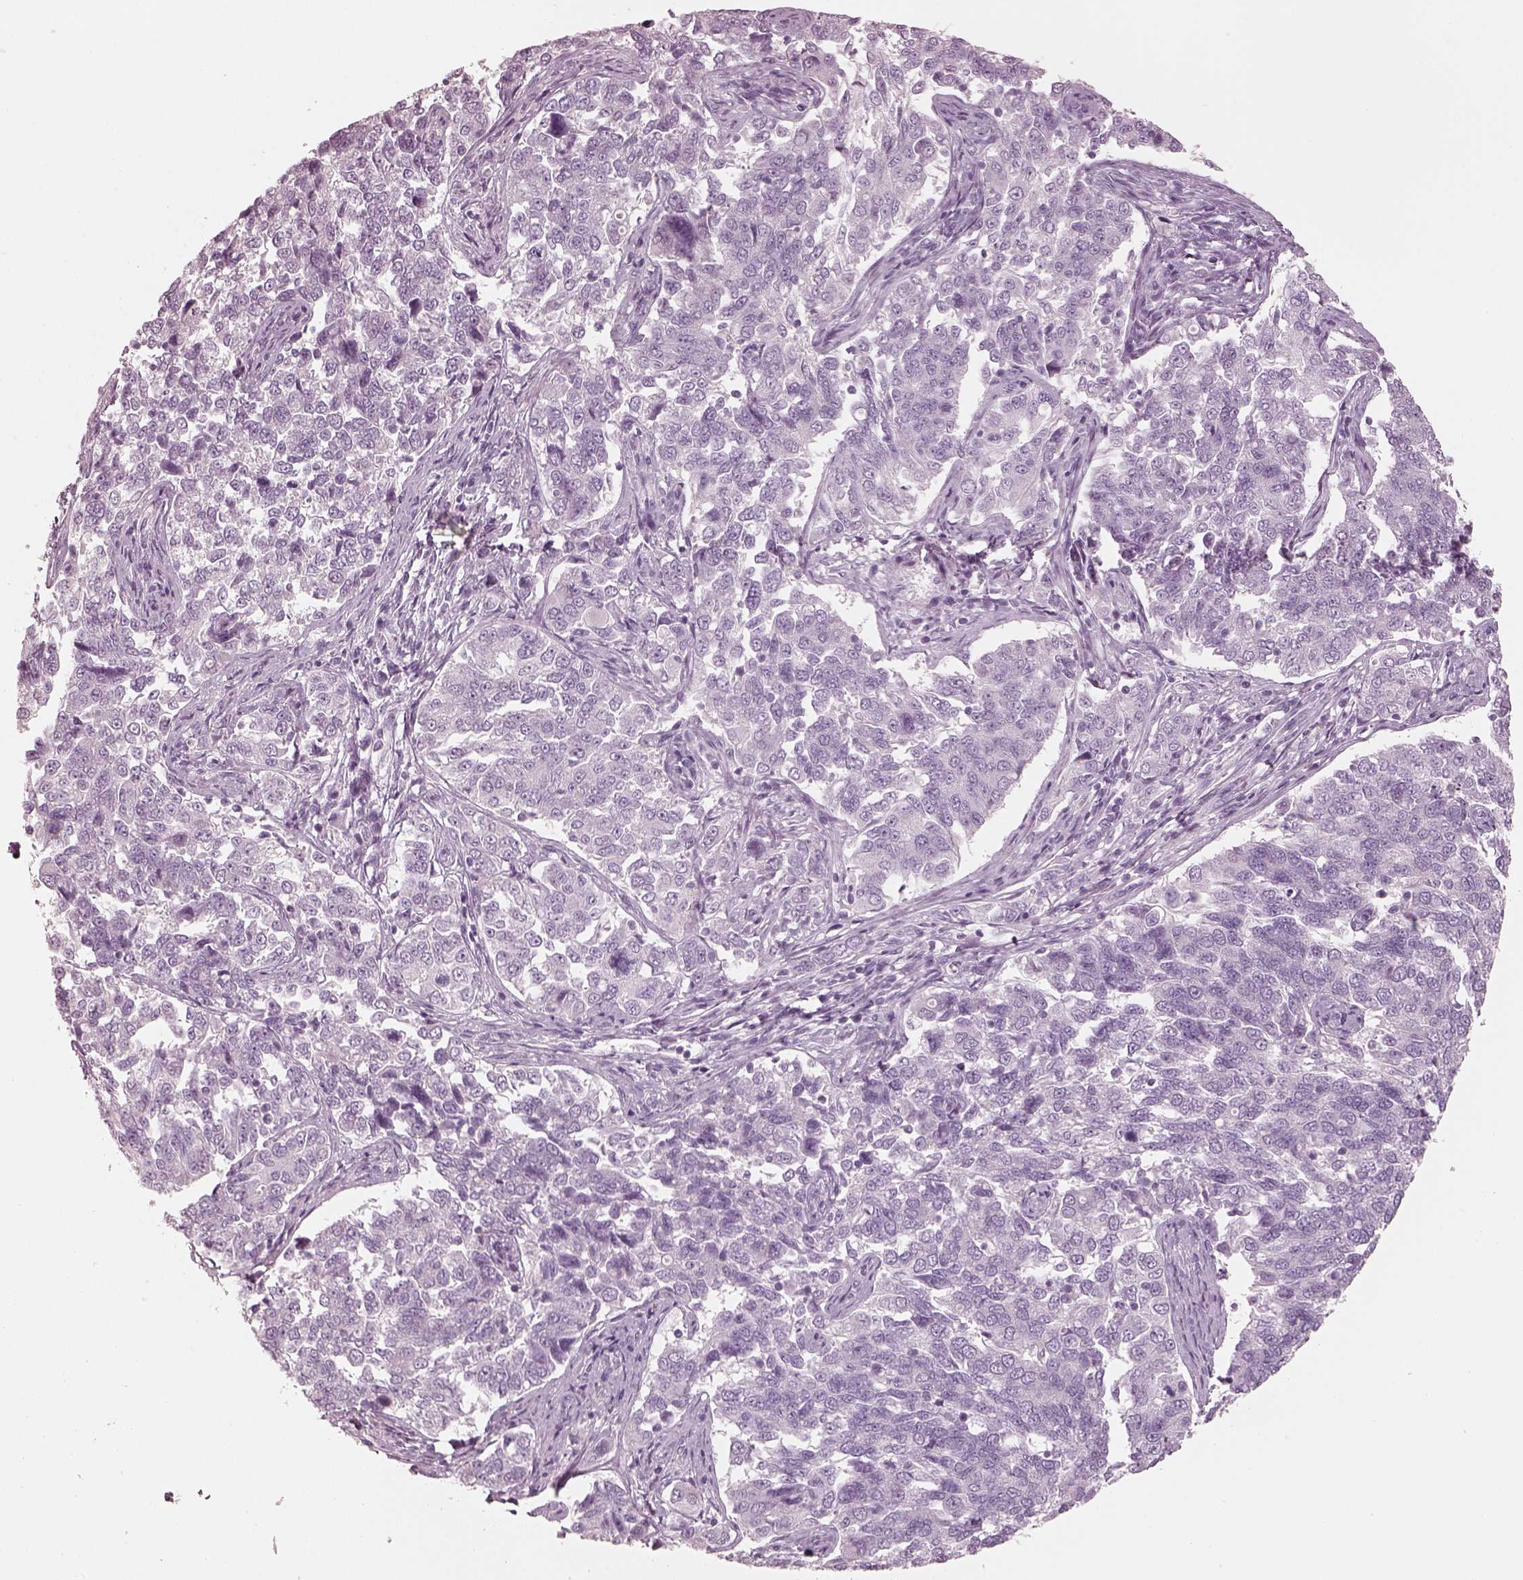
{"staining": {"intensity": "negative", "quantity": "none", "location": "none"}, "tissue": "endometrial cancer", "cell_type": "Tumor cells", "image_type": "cancer", "snomed": [{"axis": "morphology", "description": "Adenocarcinoma, NOS"}, {"axis": "topography", "description": "Endometrium"}], "caption": "This is an immunohistochemistry photomicrograph of human adenocarcinoma (endometrial). There is no positivity in tumor cells.", "gene": "R3HDML", "patient": {"sex": "female", "age": 43}}